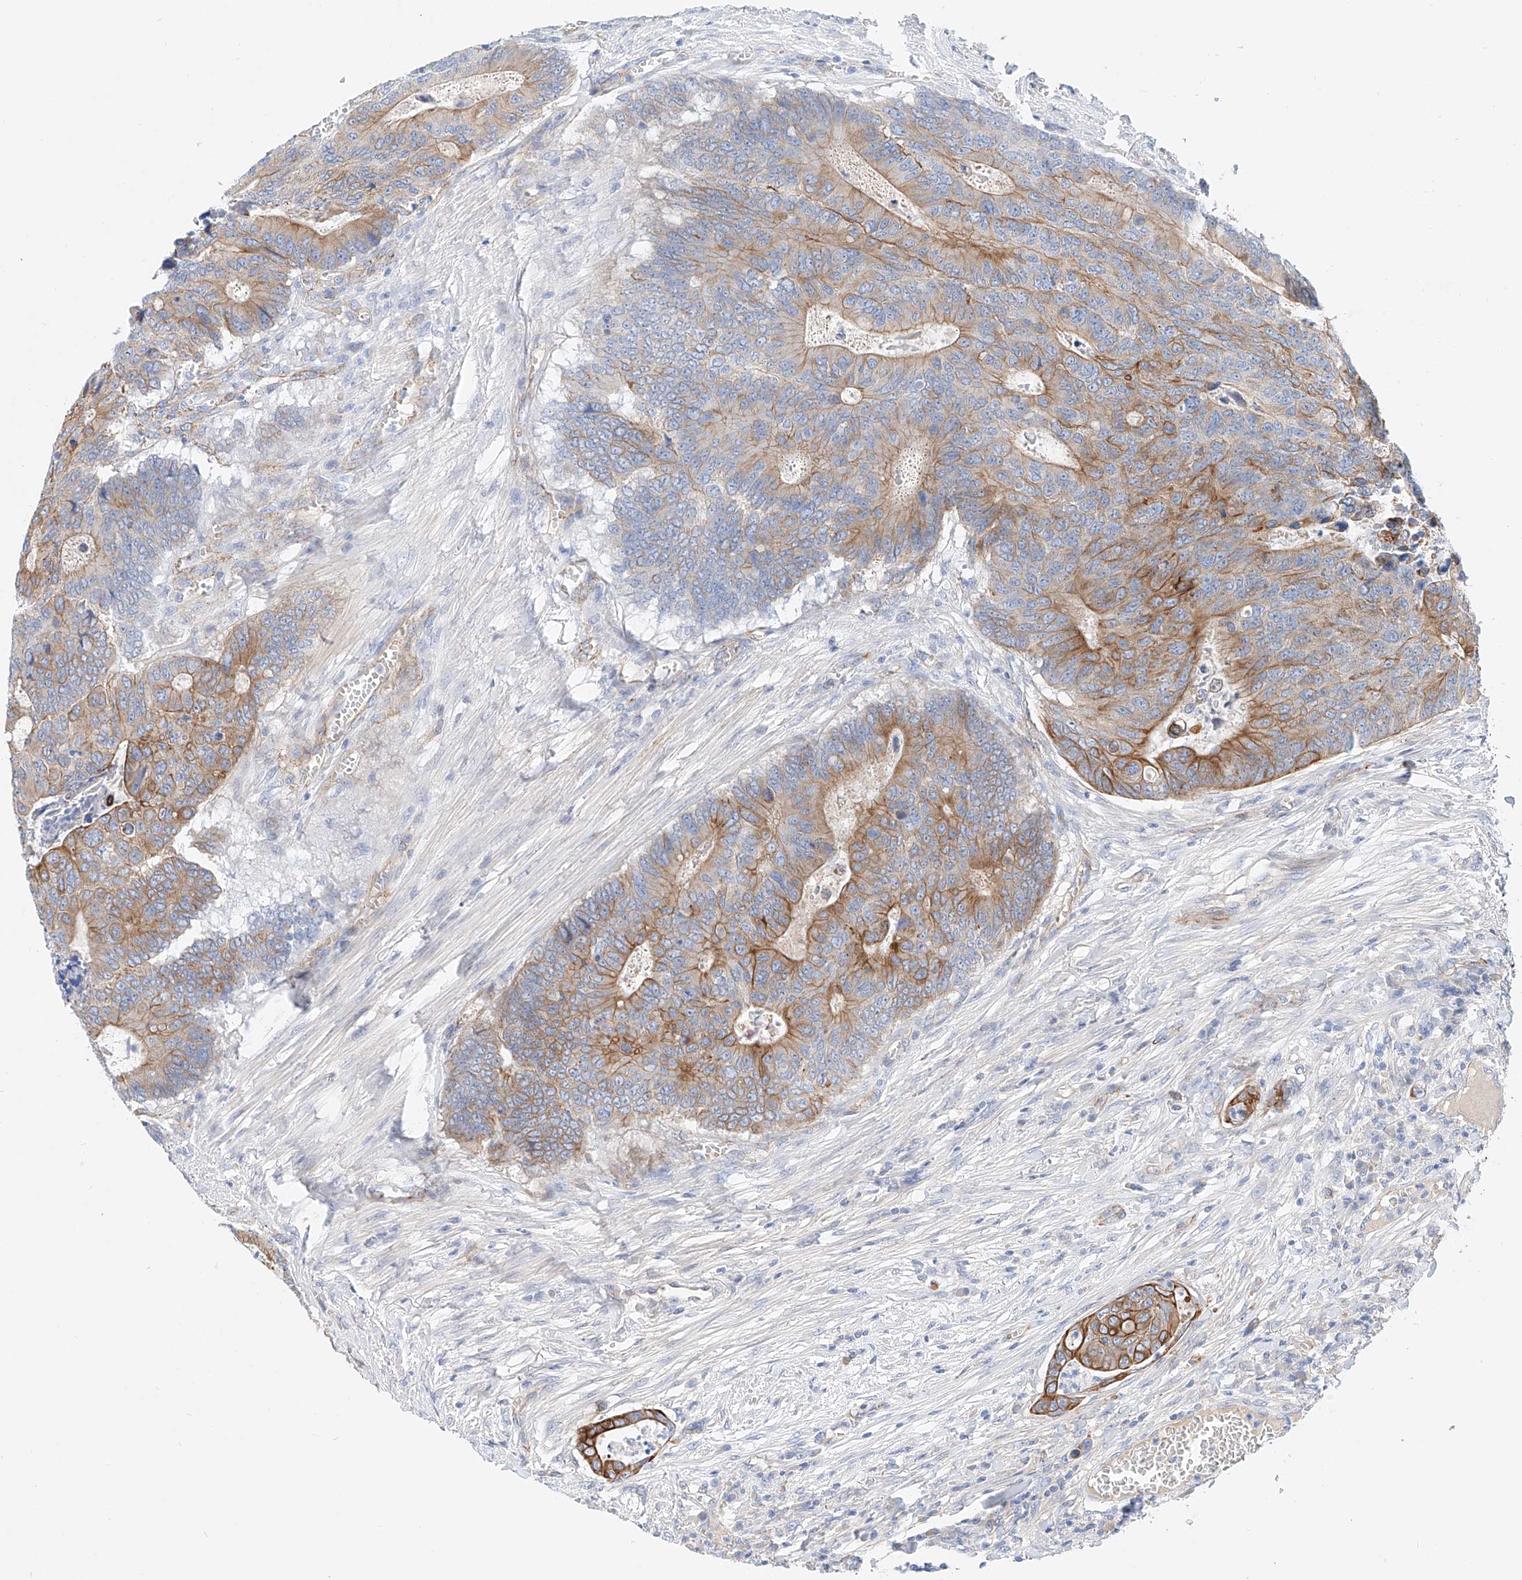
{"staining": {"intensity": "strong", "quantity": "25%-75%", "location": "cytoplasmic/membranous"}, "tissue": "colorectal cancer", "cell_type": "Tumor cells", "image_type": "cancer", "snomed": [{"axis": "morphology", "description": "Adenocarcinoma, NOS"}, {"axis": "topography", "description": "Colon"}], "caption": "Immunohistochemical staining of colorectal cancer demonstrates high levels of strong cytoplasmic/membranous expression in about 25%-75% of tumor cells.", "gene": "SBSPON", "patient": {"sex": "male", "age": 87}}